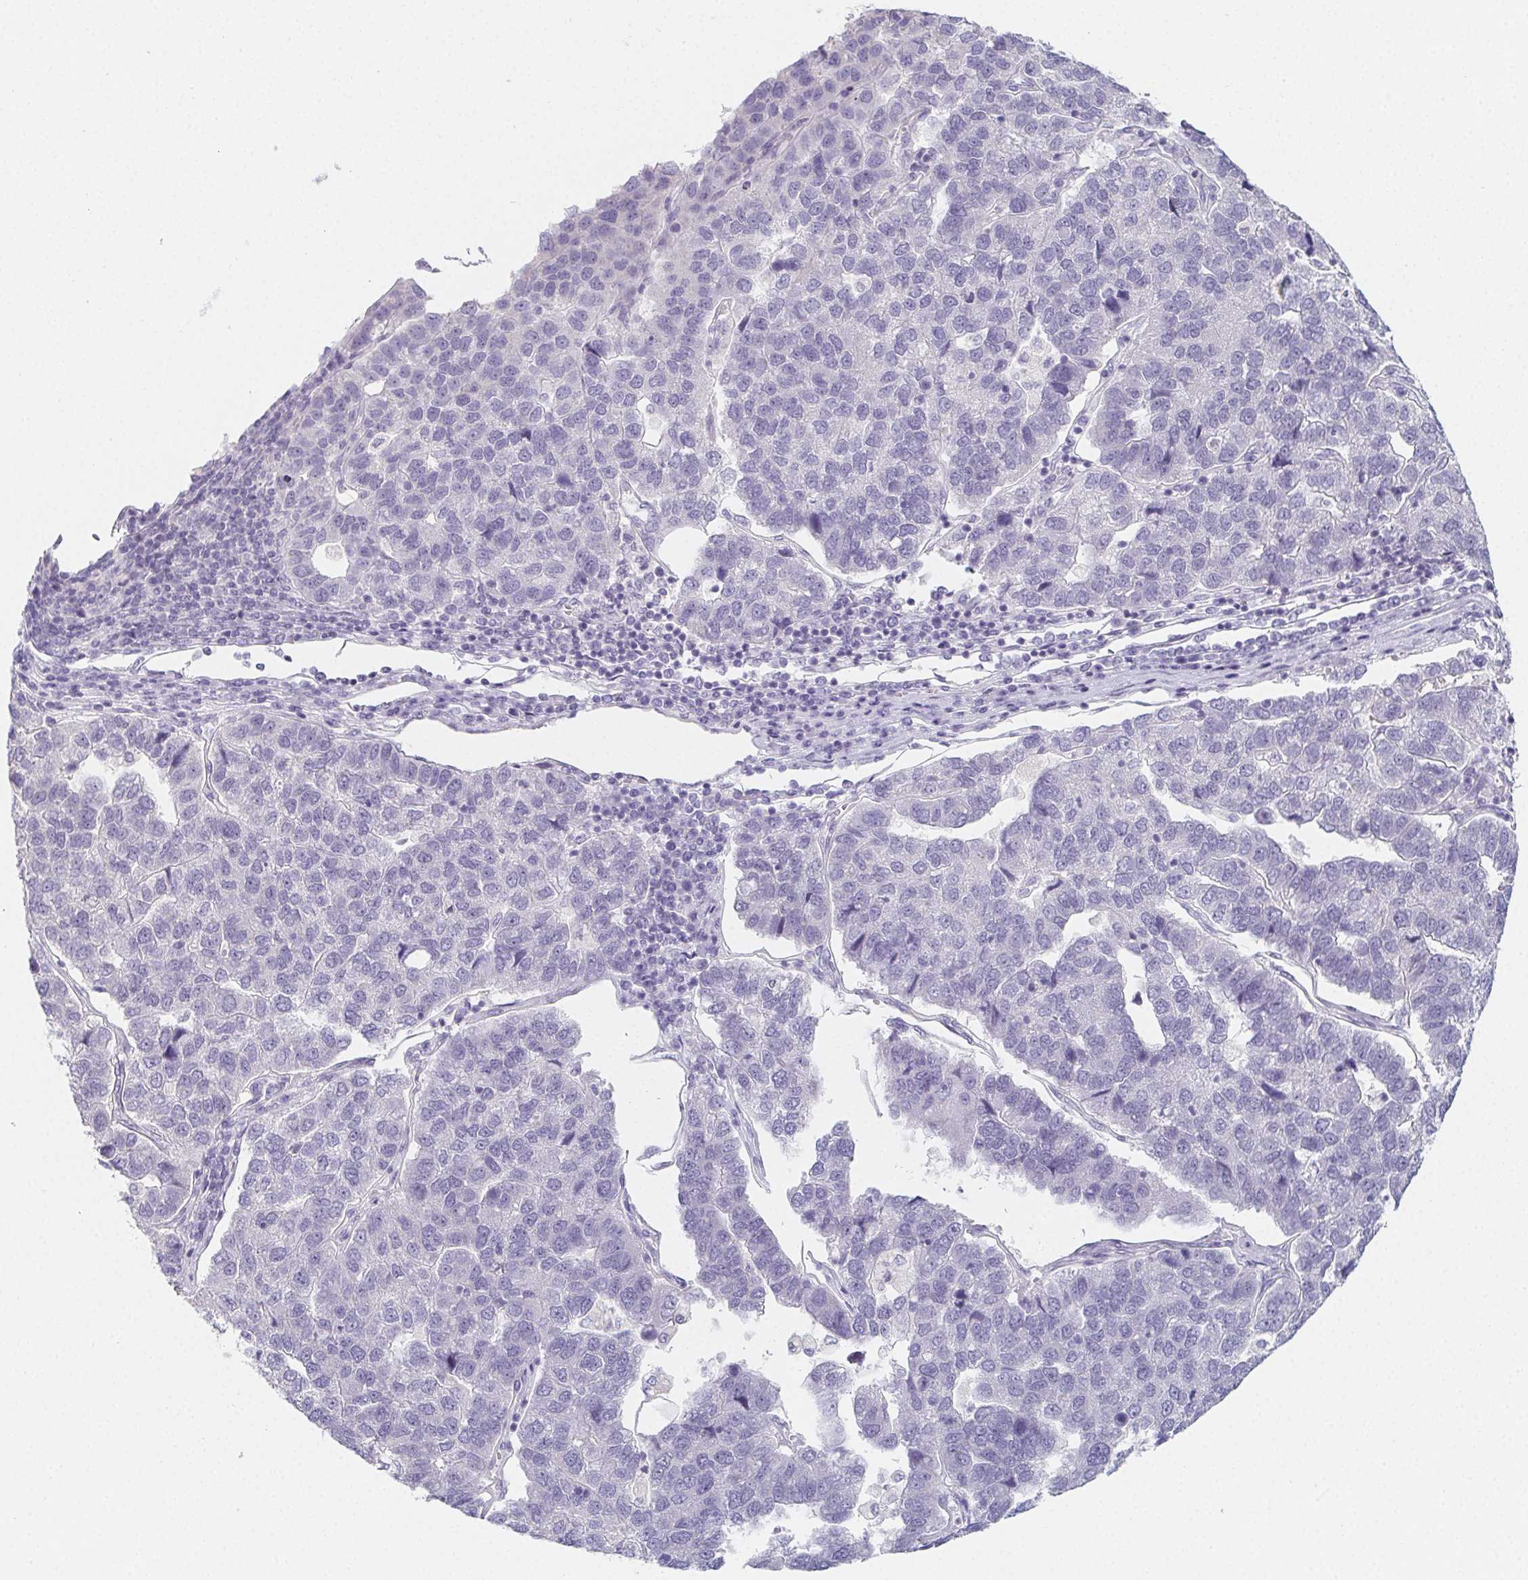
{"staining": {"intensity": "negative", "quantity": "none", "location": "none"}, "tissue": "pancreatic cancer", "cell_type": "Tumor cells", "image_type": "cancer", "snomed": [{"axis": "morphology", "description": "Adenocarcinoma, NOS"}, {"axis": "topography", "description": "Pancreas"}], "caption": "This is an IHC photomicrograph of human pancreatic cancer. There is no positivity in tumor cells.", "gene": "GLIPR1L1", "patient": {"sex": "female", "age": 61}}